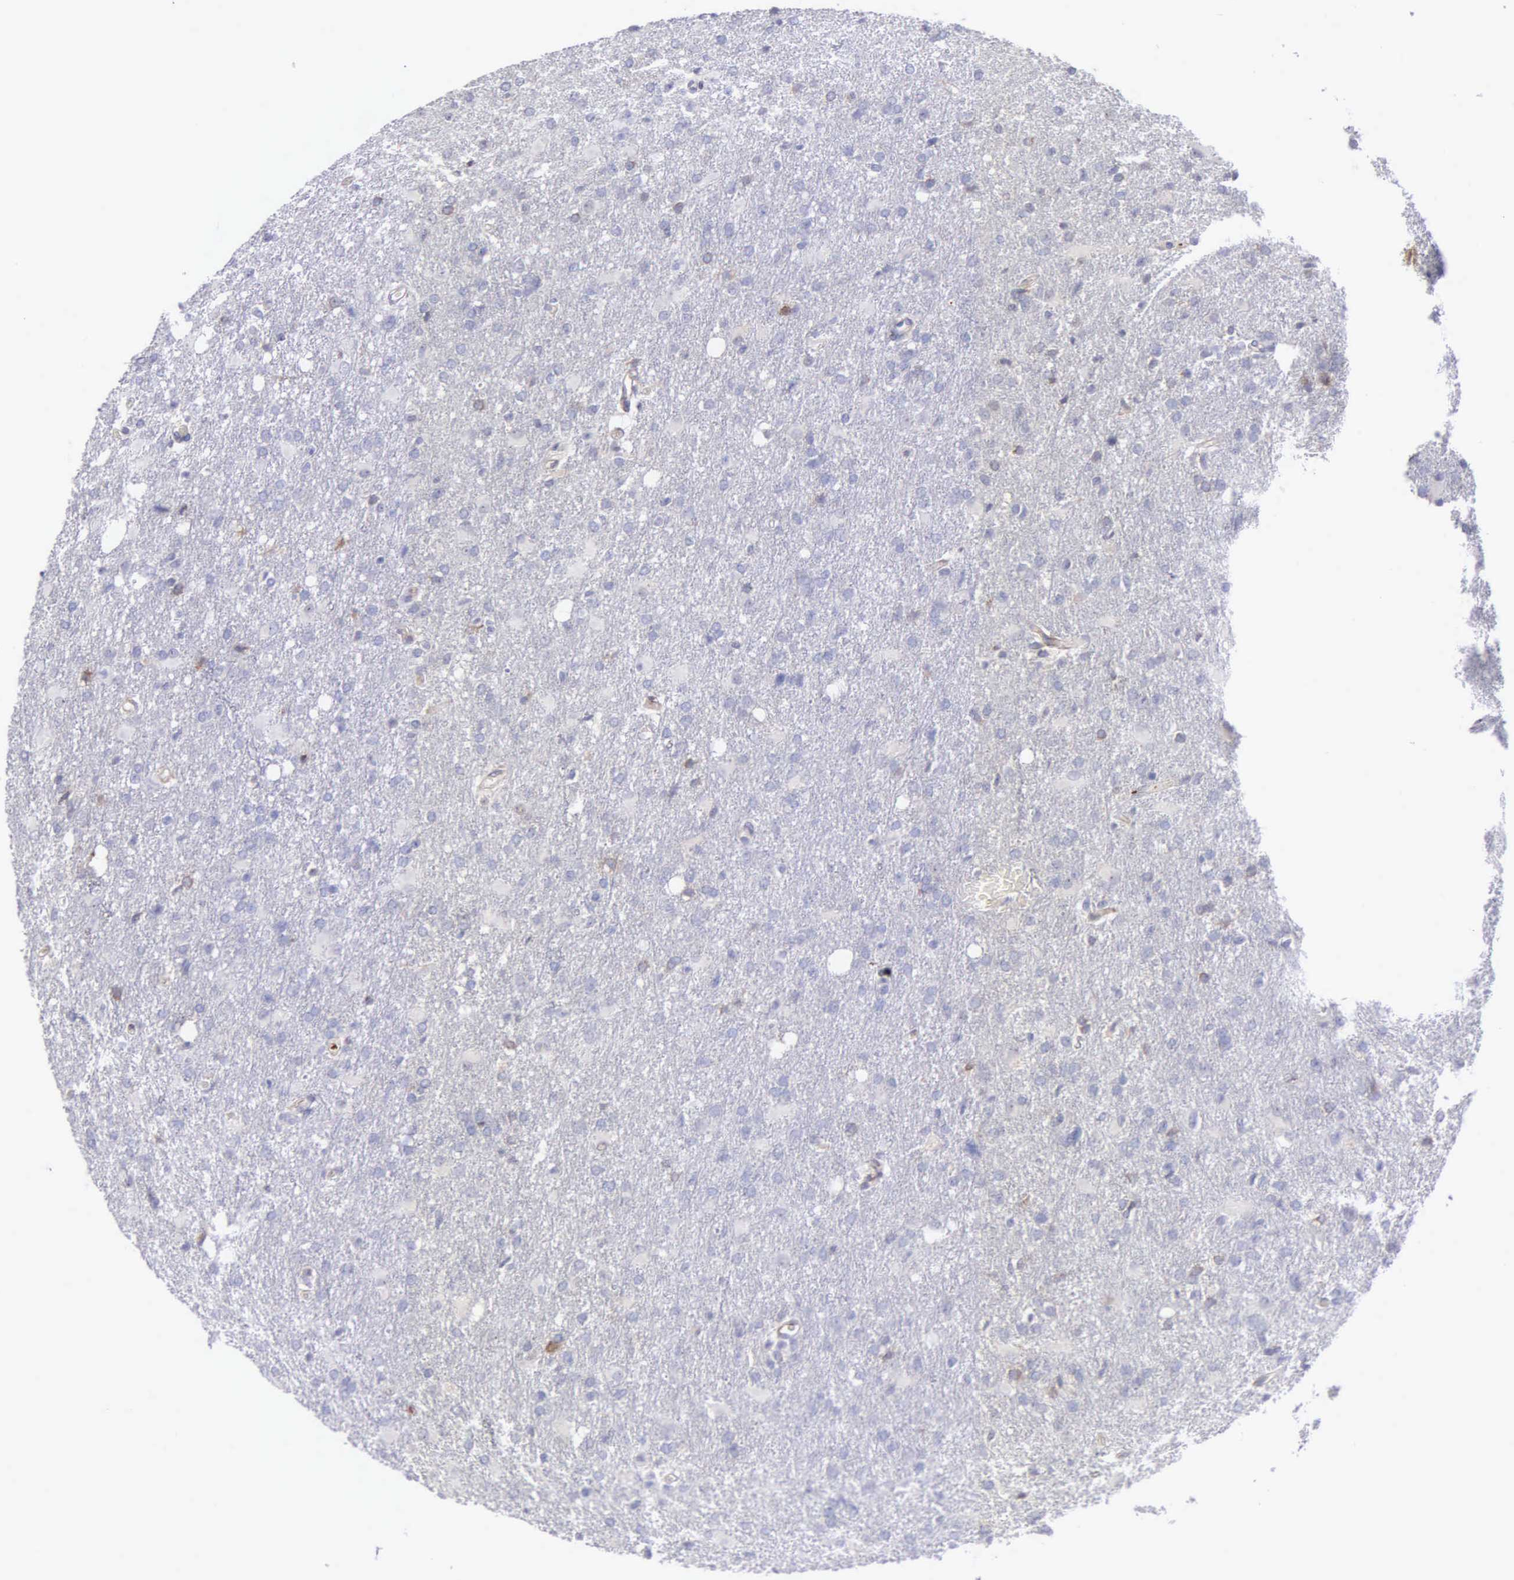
{"staining": {"intensity": "negative", "quantity": "none", "location": "none"}, "tissue": "glioma", "cell_type": "Tumor cells", "image_type": "cancer", "snomed": [{"axis": "morphology", "description": "Glioma, malignant, High grade"}, {"axis": "topography", "description": "Brain"}], "caption": "Immunohistochemistry (IHC) of glioma exhibits no expression in tumor cells.", "gene": "SRGN", "patient": {"sex": "male", "age": 68}}